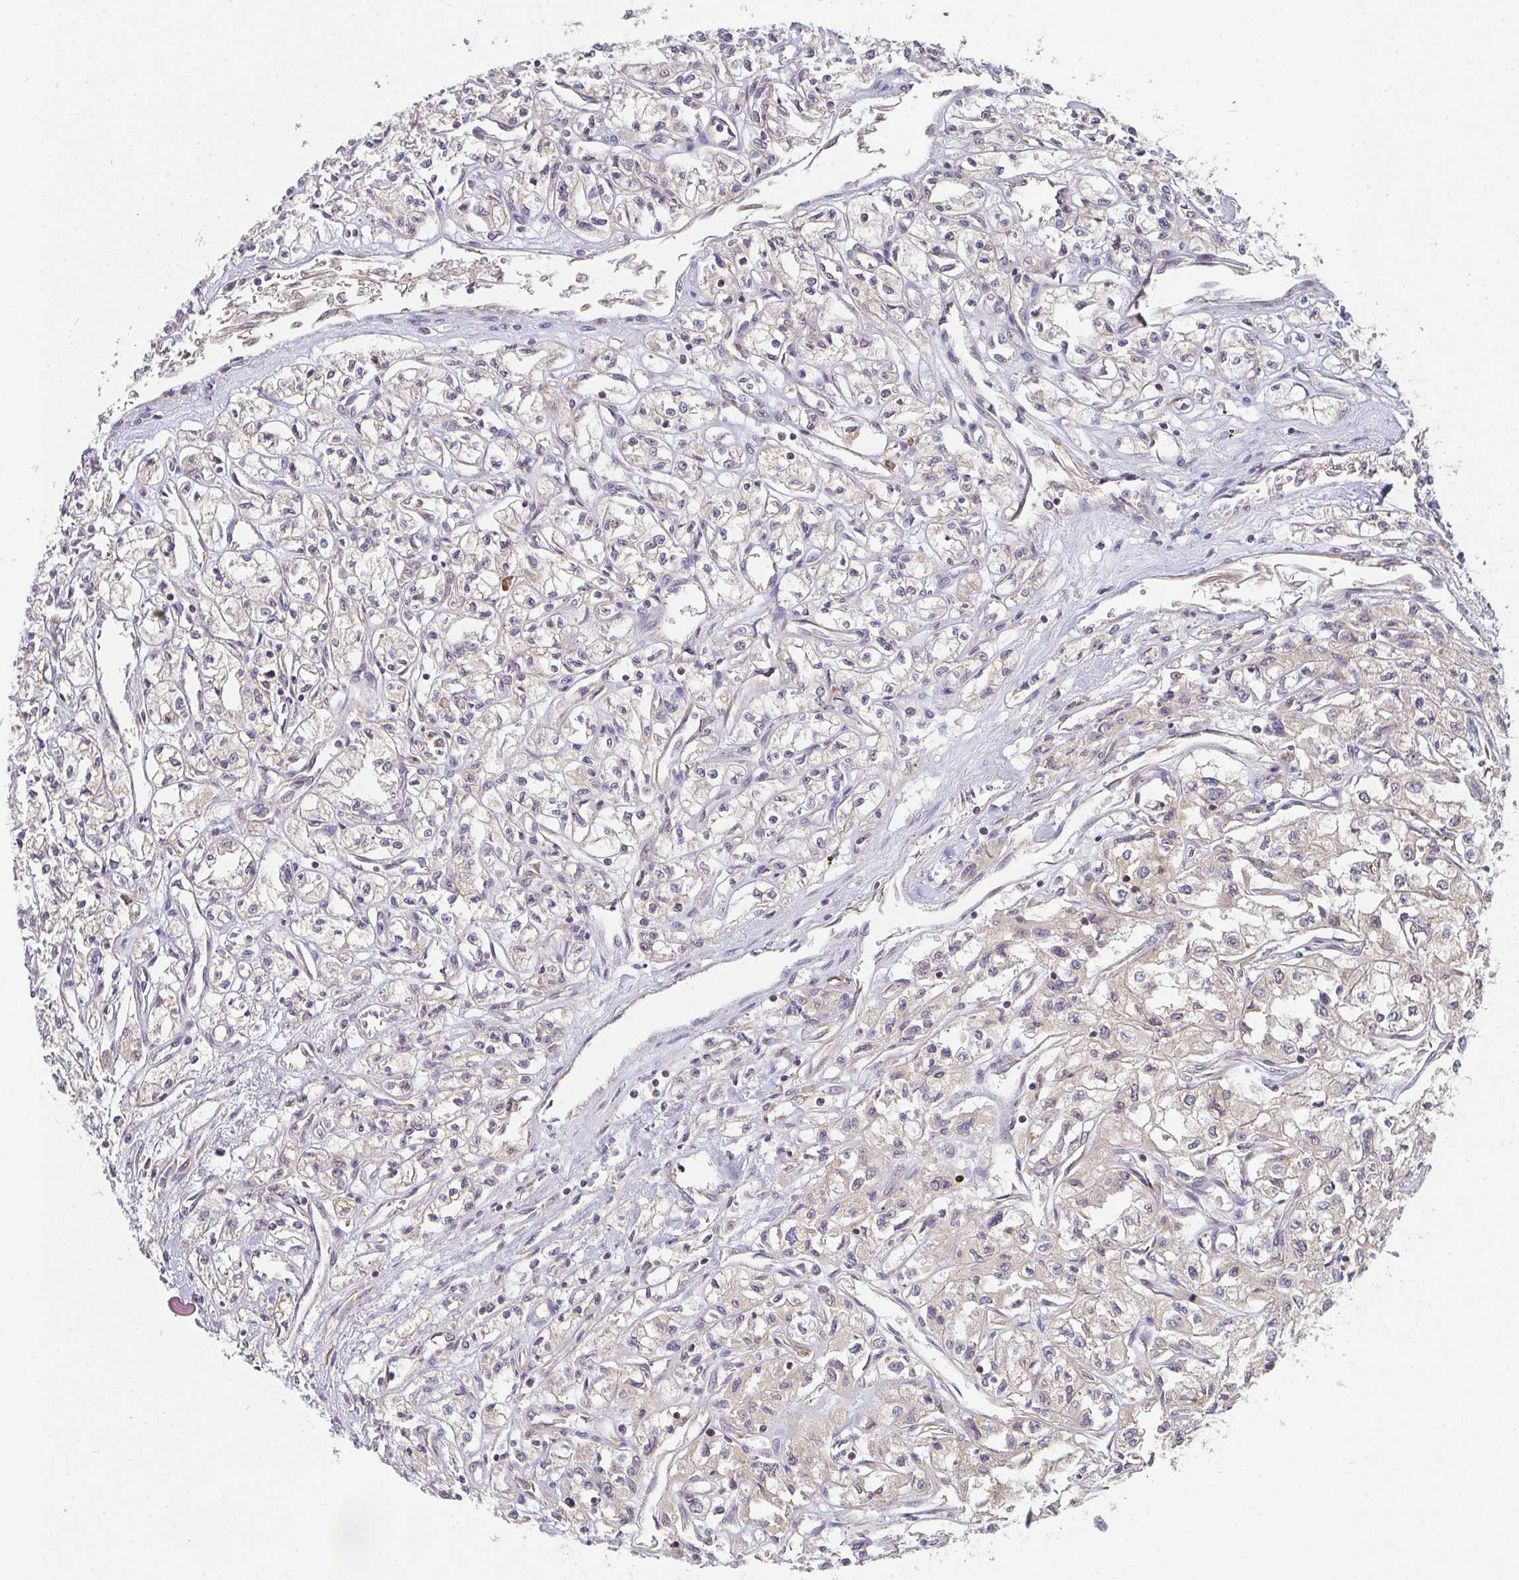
{"staining": {"intensity": "weak", "quantity": "<25%", "location": "cytoplasmic/membranous"}, "tissue": "renal cancer", "cell_type": "Tumor cells", "image_type": "cancer", "snomed": [{"axis": "morphology", "description": "Adenocarcinoma, NOS"}, {"axis": "topography", "description": "Kidney"}], "caption": "The micrograph demonstrates no staining of tumor cells in adenocarcinoma (renal).", "gene": "SLC35B3", "patient": {"sex": "male", "age": 56}}